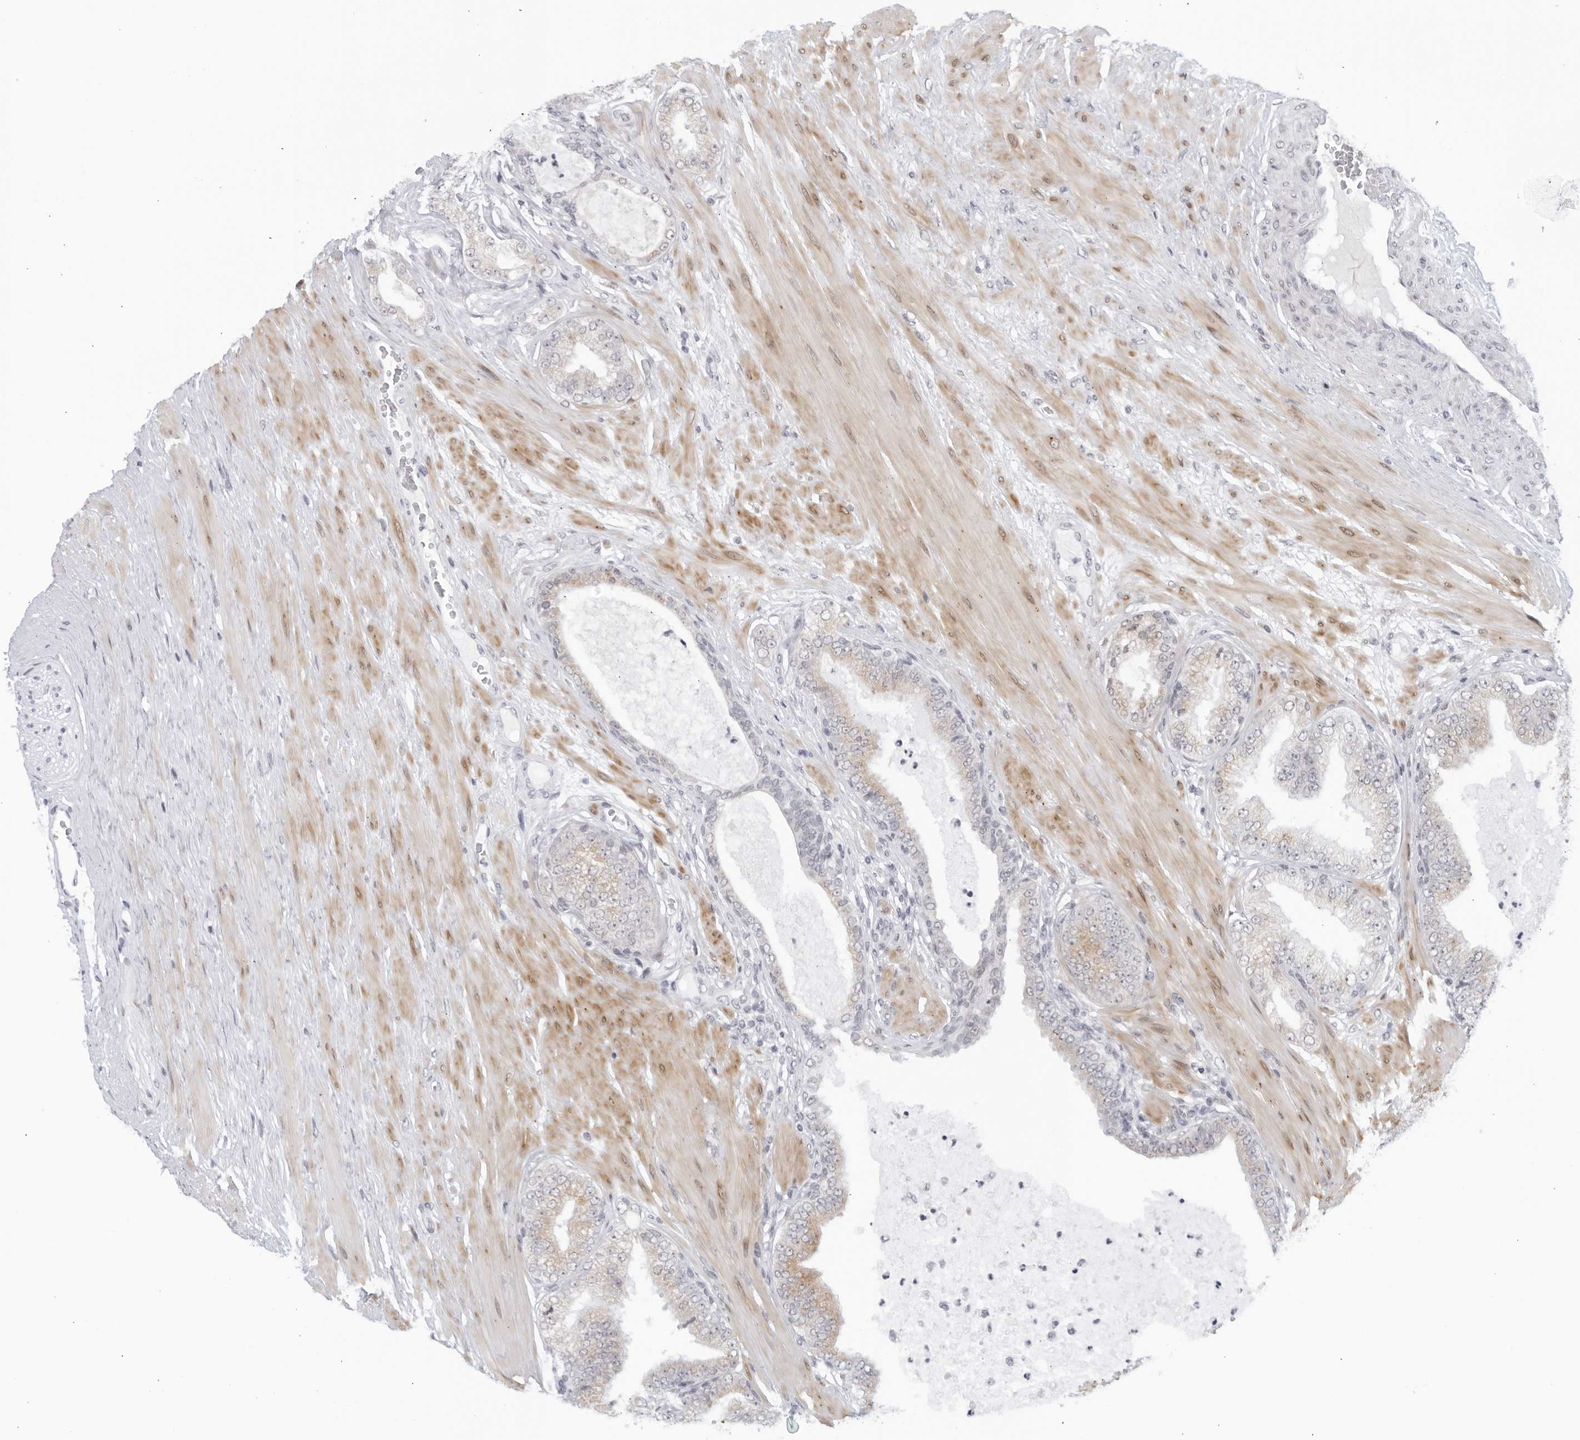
{"staining": {"intensity": "weak", "quantity": "<25%", "location": "cytoplasmic/membranous"}, "tissue": "prostate cancer", "cell_type": "Tumor cells", "image_type": "cancer", "snomed": [{"axis": "morphology", "description": "Adenocarcinoma, Low grade"}, {"axis": "topography", "description": "Prostate"}], "caption": "A high-resolution photomicrograph shows immunohistochemistry staining of prostate adenocarcinoma (low-grade), which exhibits no significant positivity in tumor cells.", "gene": "WDTC1", "patient": {"sex": "male", "age": 63}}